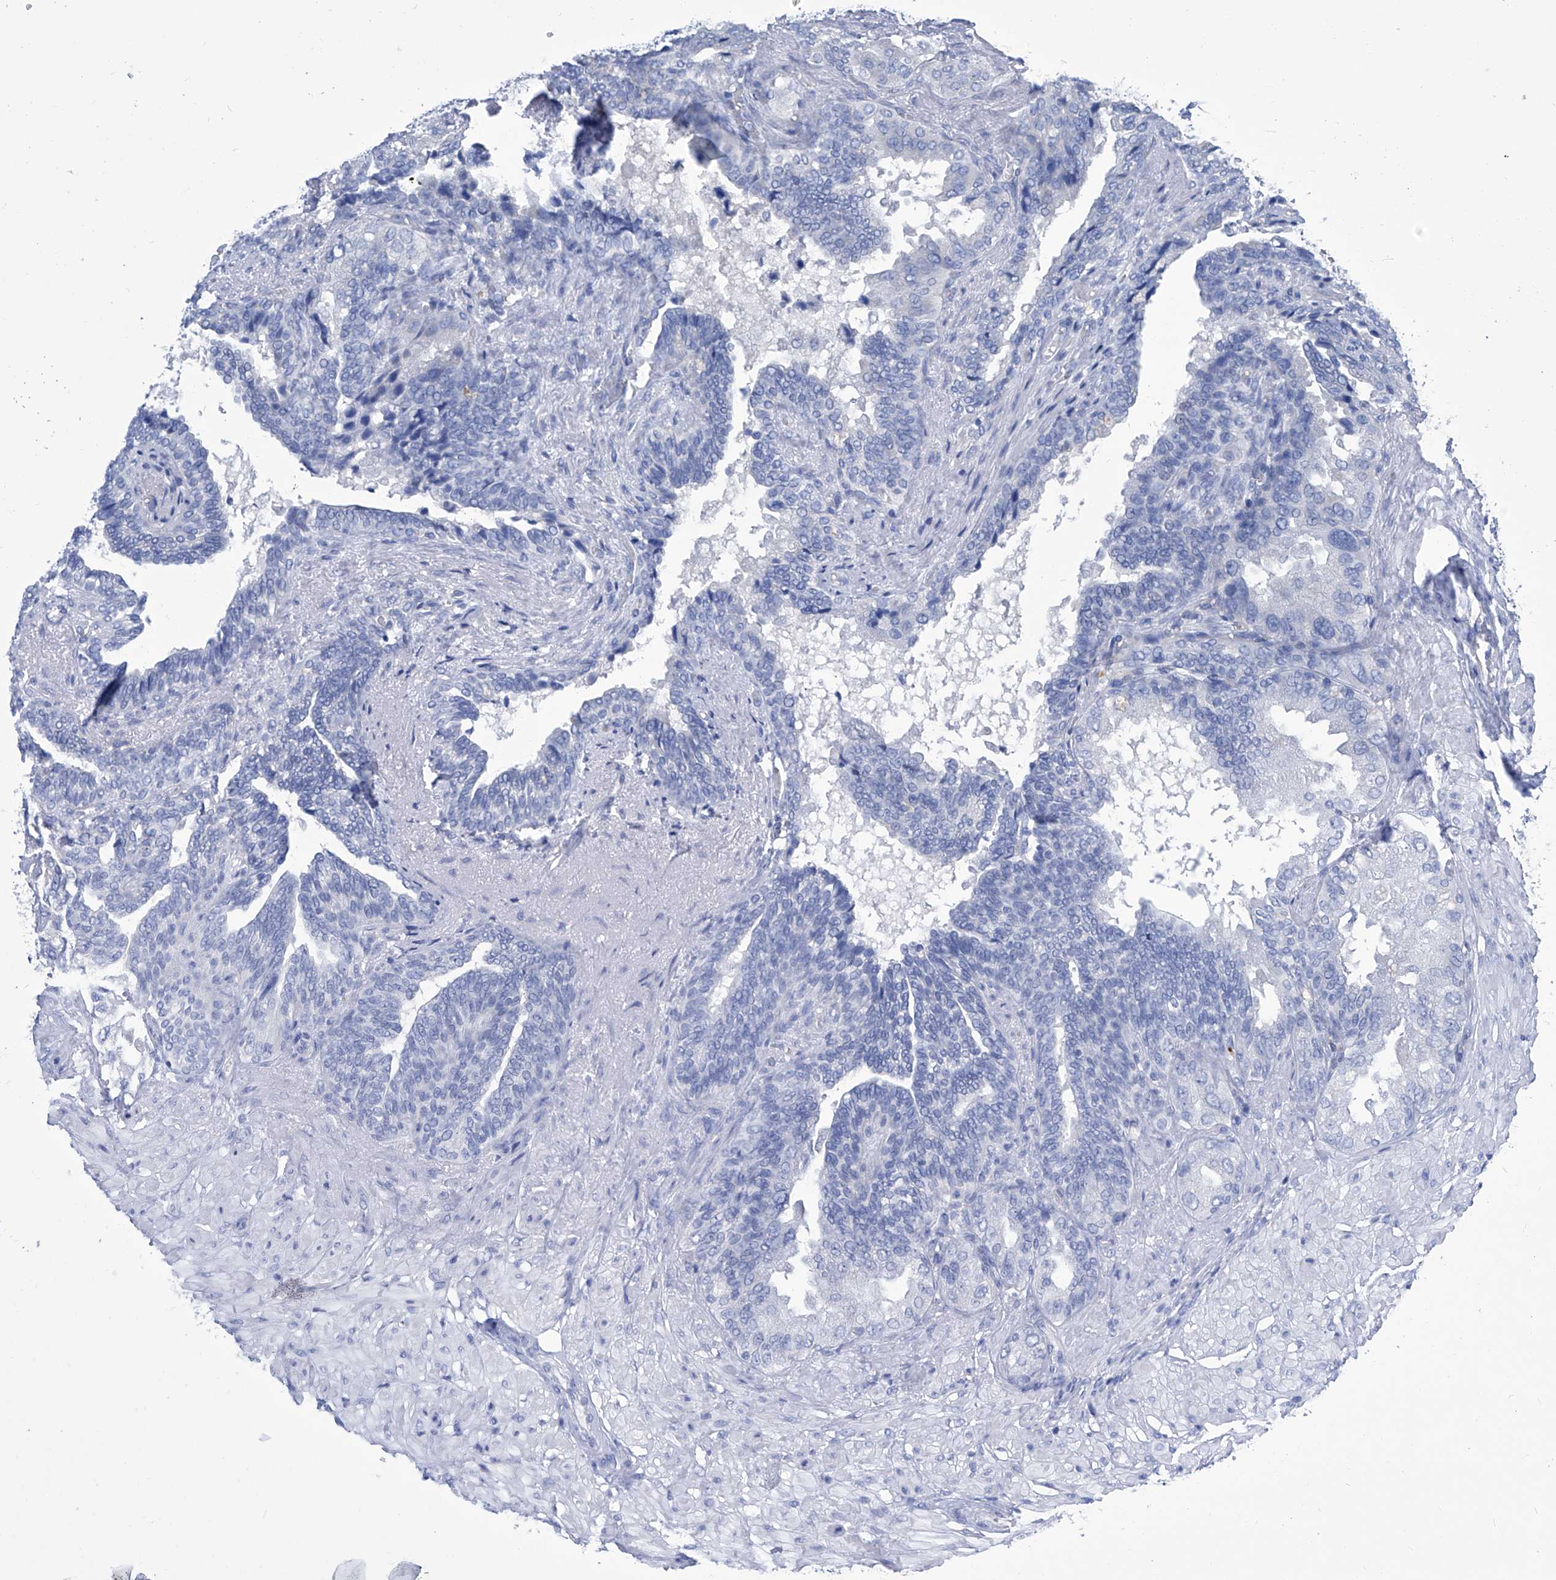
{"staining": {"intensity": "negative", "quantity": "none", "location": "none"}, "tissue": "seminal vesicle", "cell_type": "Glandular cells", "image_type": "normal", "snomed": [{"axis": "morphology", "description": "Normal tissue, NOS"}, {"axis": "topography", "description": "Seminal veicle"}, {"axis": "topography", "description": "Peripheral nerve tissue"}], "caption": "This is a micrograph of IHC staining of benign seminal vesicle, which shows no staining in glandular cells.", "gene": "IMPA2", "patient": {"sex": "male", "age": 63}}